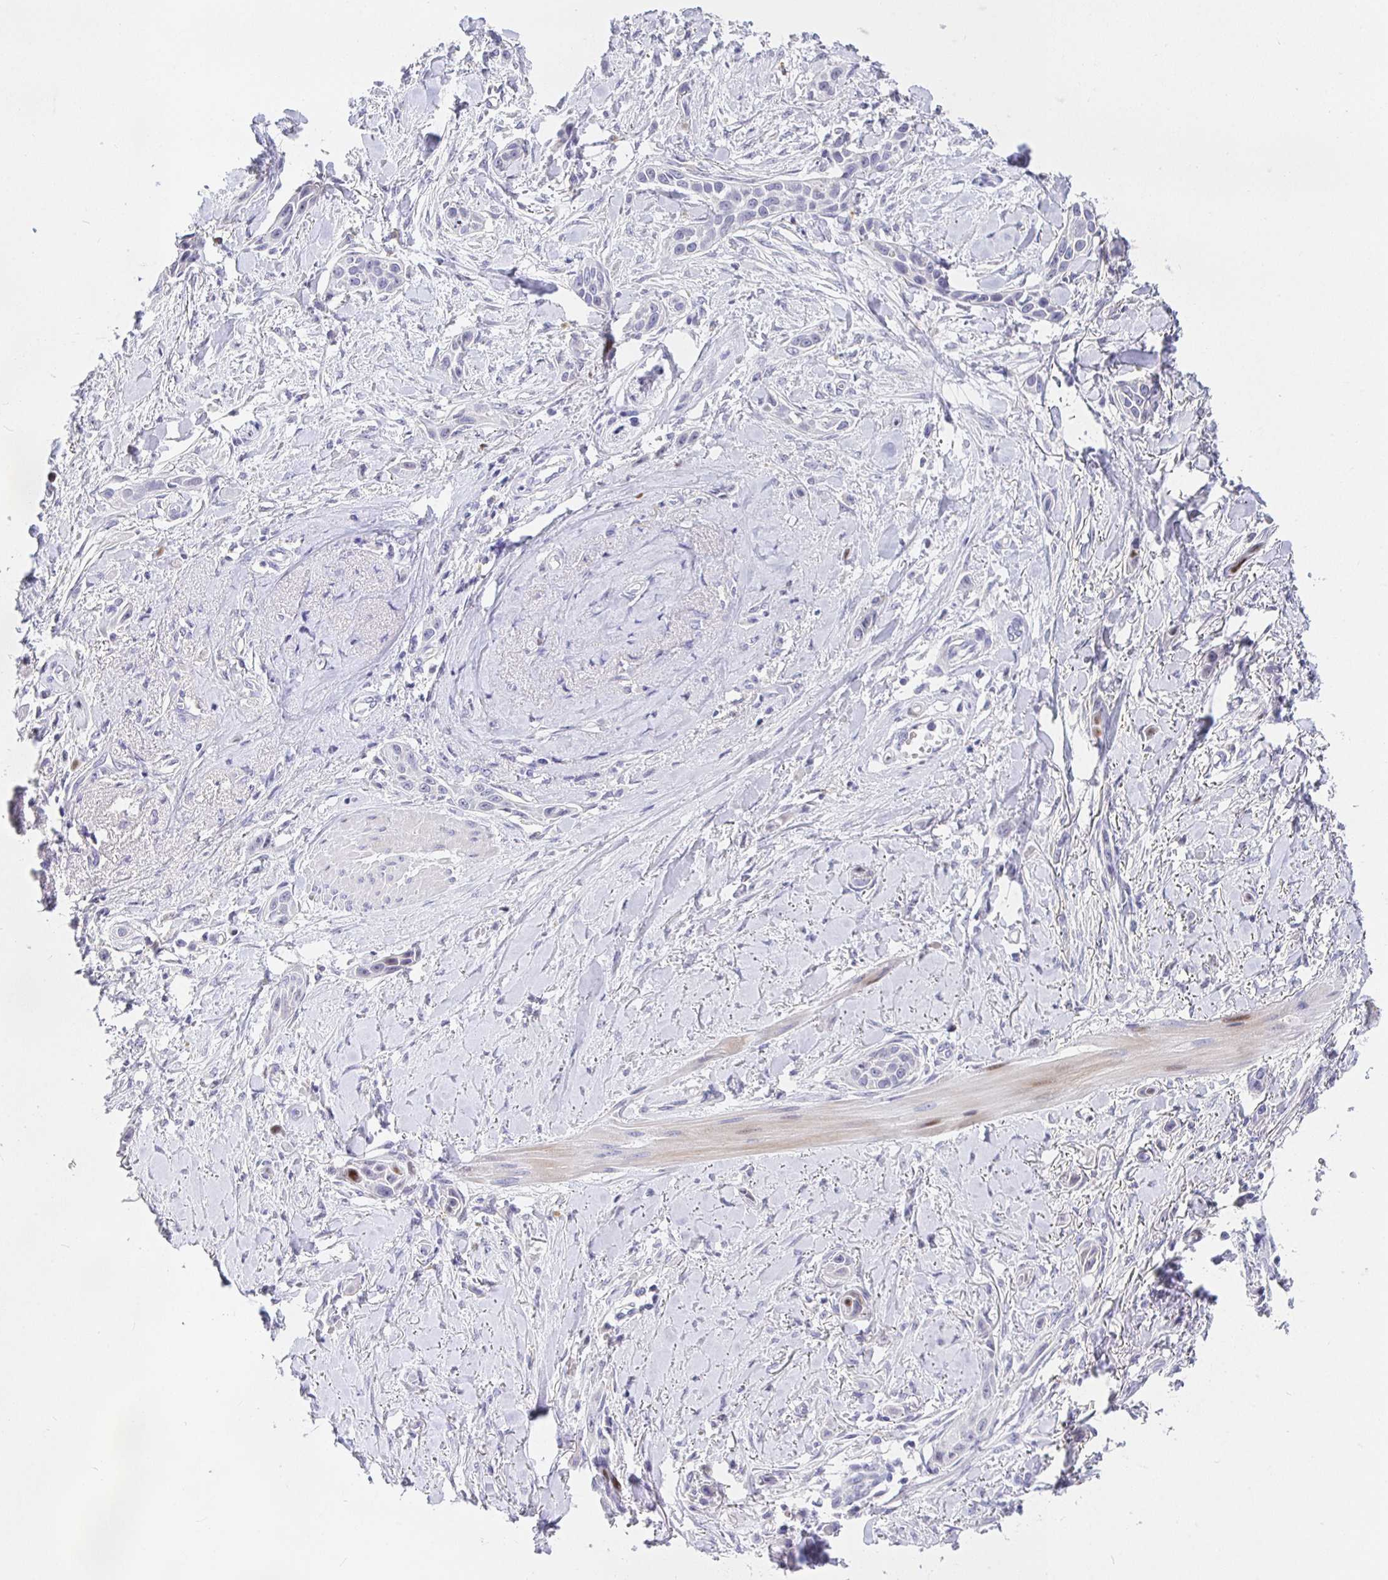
{"staining": {"intensity": "negative", "quantity": "none", "location": "none"}, "tissue": "skin cancer", "cell_type": "Tumor cells", "image_type": "cancer", "snomed": [{"axis": "morphology", "description": "Squamous cell carcinoma, NOS"}, {"axis": "topography", "description": "Skin"}], "caption": "Immunohistochemical staining of human skin cancer exhibits no significant staining in tumor cells.", "gene": "KBTBD13", "patient": {"sex": "female", "age": 69}}